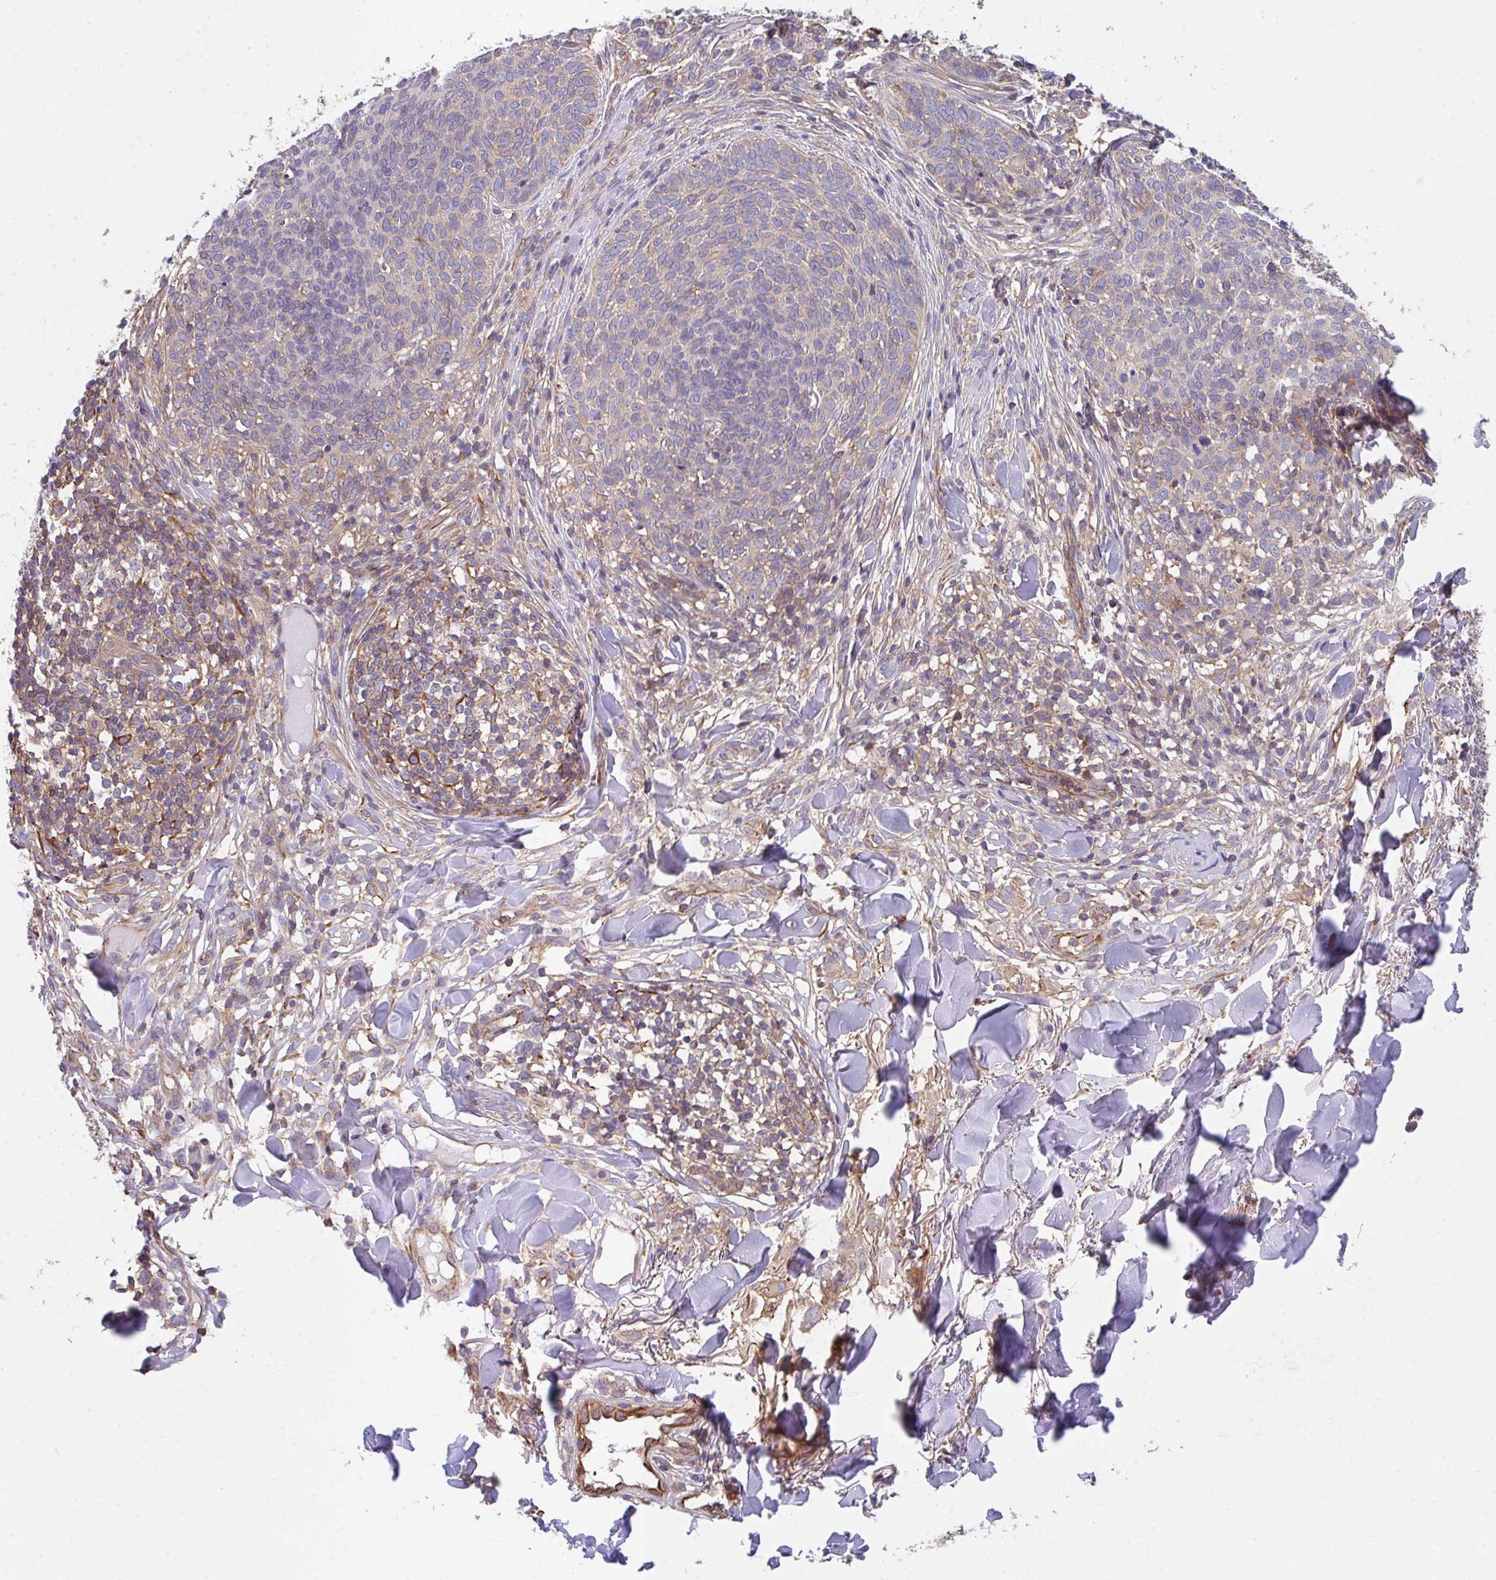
{"staining": {"intensity": "weak", "quantity": "25%-75%", "location": "cytoplasmic/membranous"}, "tissue": "skin cancer", "cell_type": "Tumor cells", "image_type": "cancer", "snomed": [{"axis": "morphology", "description": "Basal cell carcinoma"}, {"axis": "topography", "description": "Skin"}, {"axis": "topography", "description": "Skin of face"}], "caption": "Protein expression analysis of skin cancer (basal cell carcinoma) exhibits weak cytoplasmic/membranous expression in approximately 25%-75% of tumor cells. (DAB IHC, brown staining for protein, blue staining for nuclei).", "gene": "TMEM229A", "patient": {"sex": "male", "age": 56}}